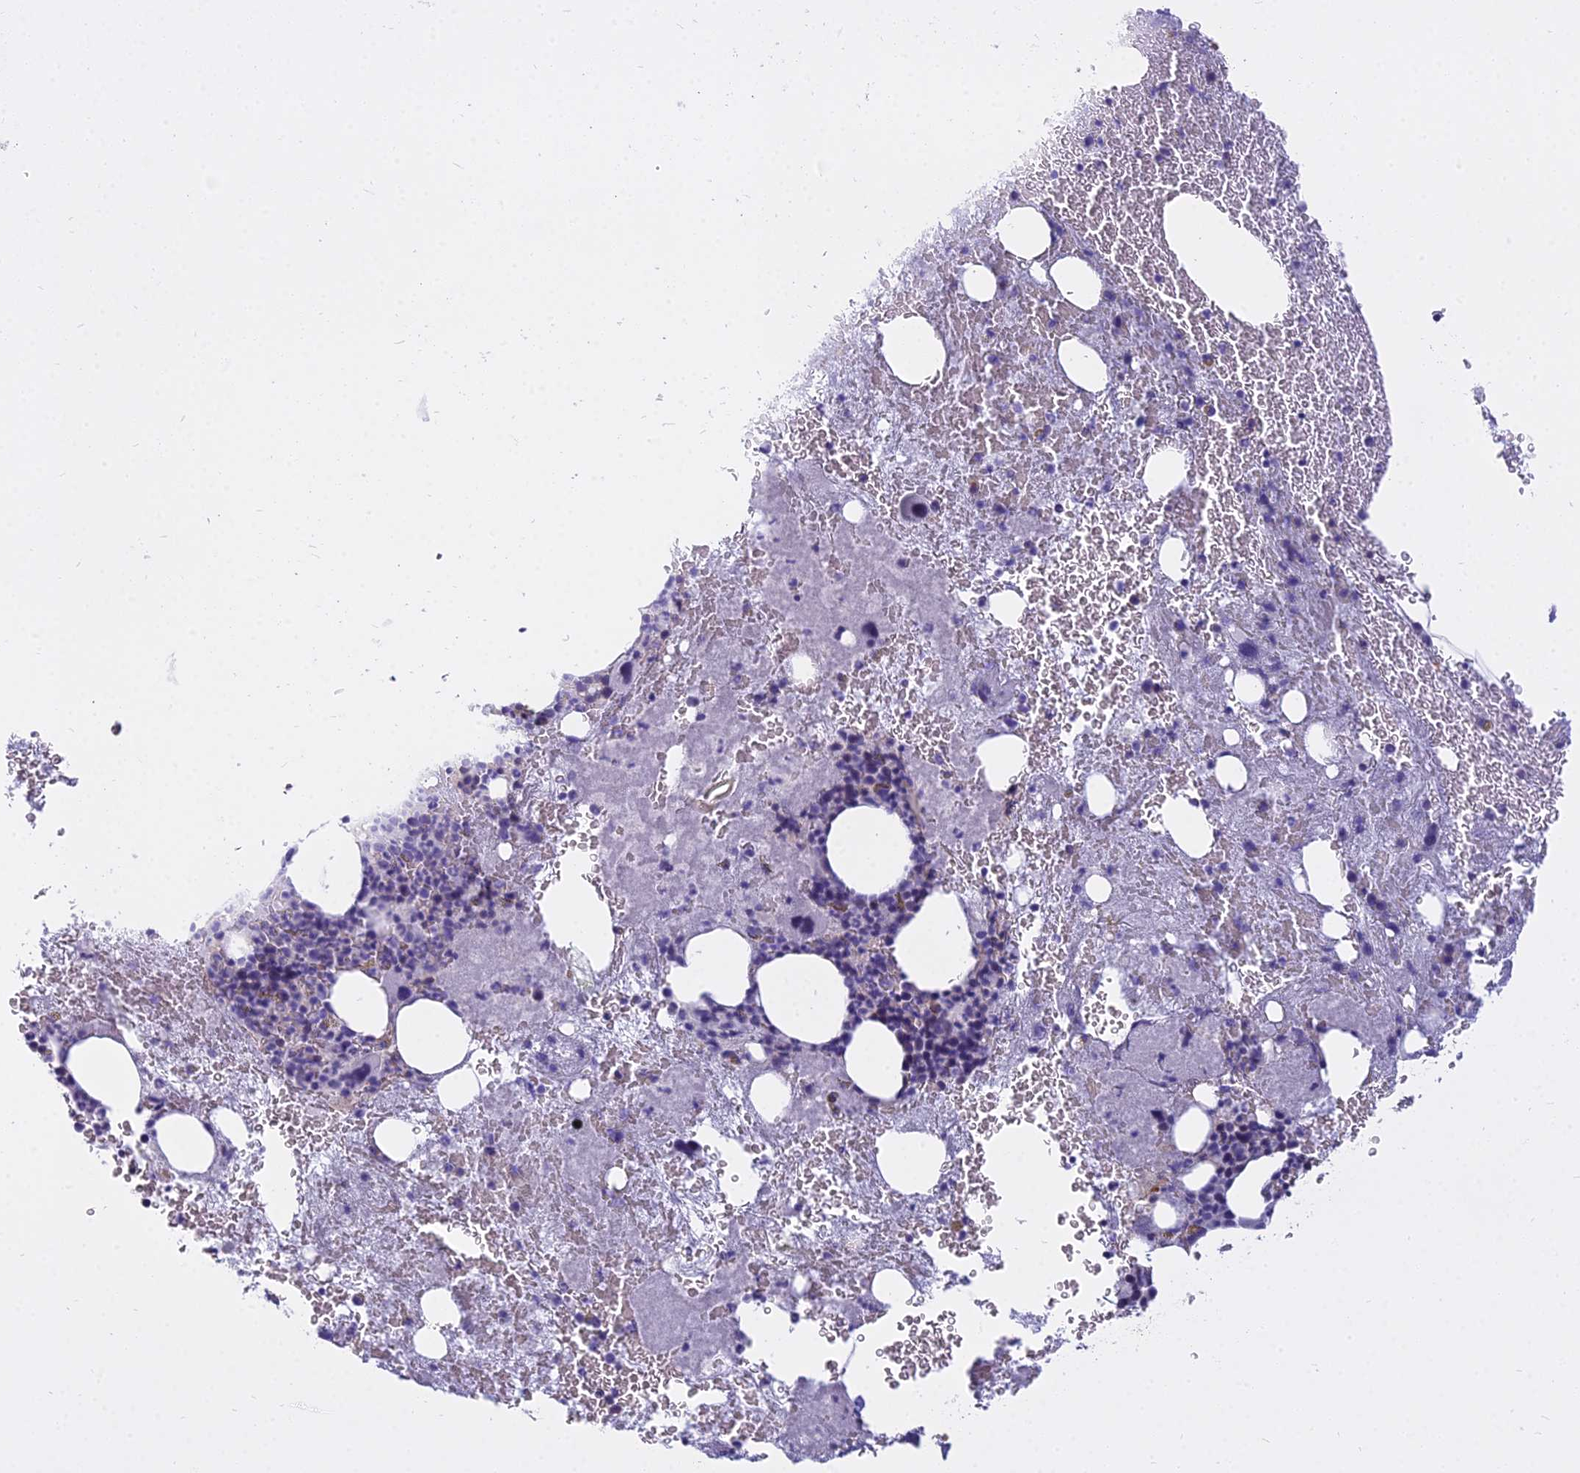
{"staining": {"intensity": "negative", "quantity": "none", "location": "none"}, "tissue": "bone marrow", "cell_type": "Hematopoietic cells", "image_type": "normal", "snomed": [{"axis": "morphology", "description": "Normal tissue, NOS"}, {"axis": "topography", "description": "Bone marrow"}], "caption": "An immunohistochemistry (IHC) image of normal bone marrow is shown. There is no staining in hematopoietic cells of bone marrow.", "gene": "OSTN", "patient": {"sex": "male", "age": 53}}